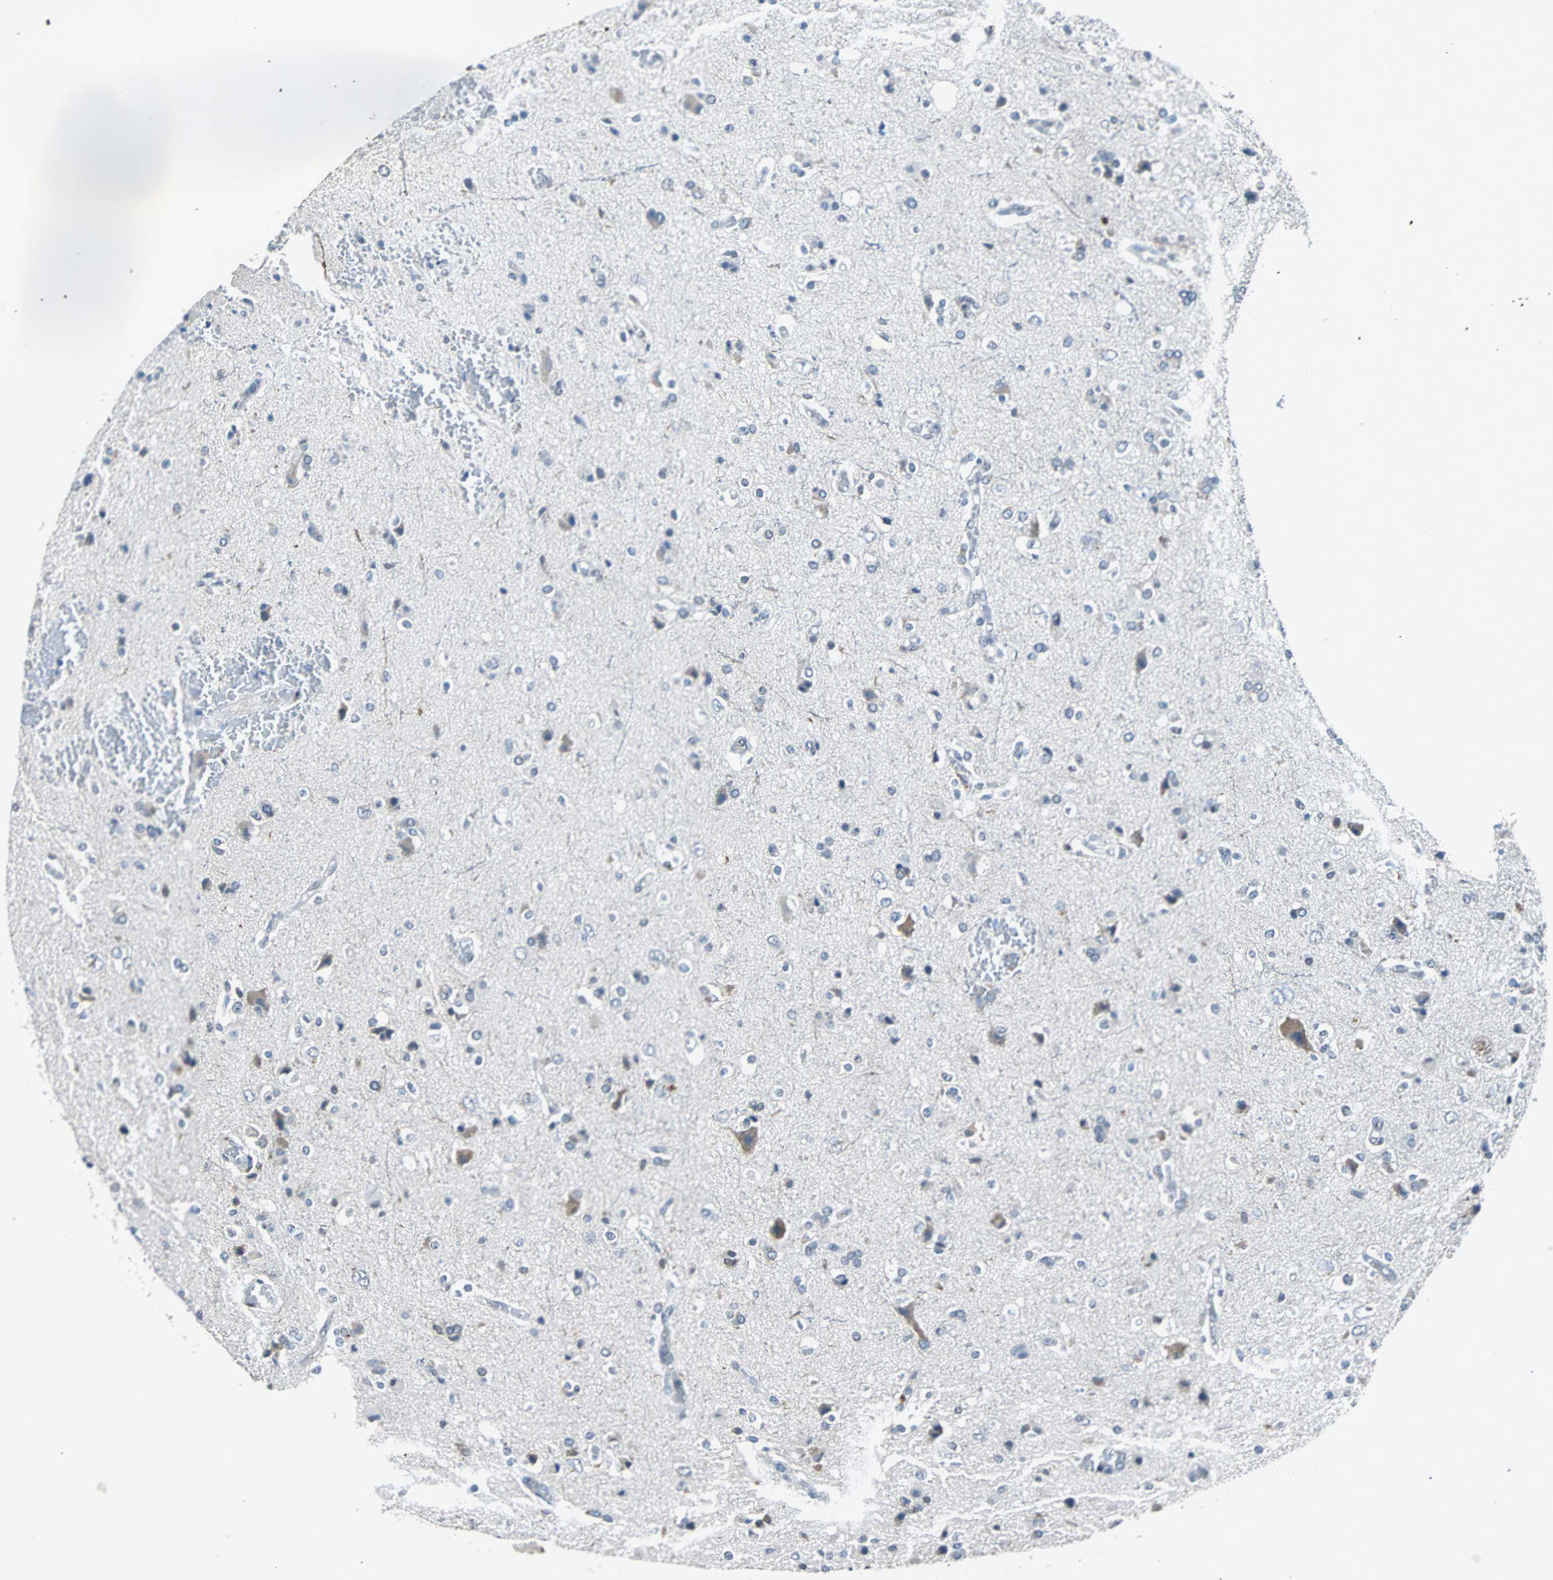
{"staining": {"intensity": "weak", "quantity": "<25%", "location": "cytoplasmic/membranous"}, "tissue": "glioma", "cell_type": "Tumor cells", "image_type": "cancer", "snomed": [{"axis": "morphology", "description": "Glioma, malignant, High grade"}, {"axis": "topography", "description": "Brain"}], "caption": "Immunohistochemical staining of human malignant glioma (high-grade) reveals no significant staining in tumor cells.", "gene": "USP28", "patient": {"sex": "male", "age": 47}}